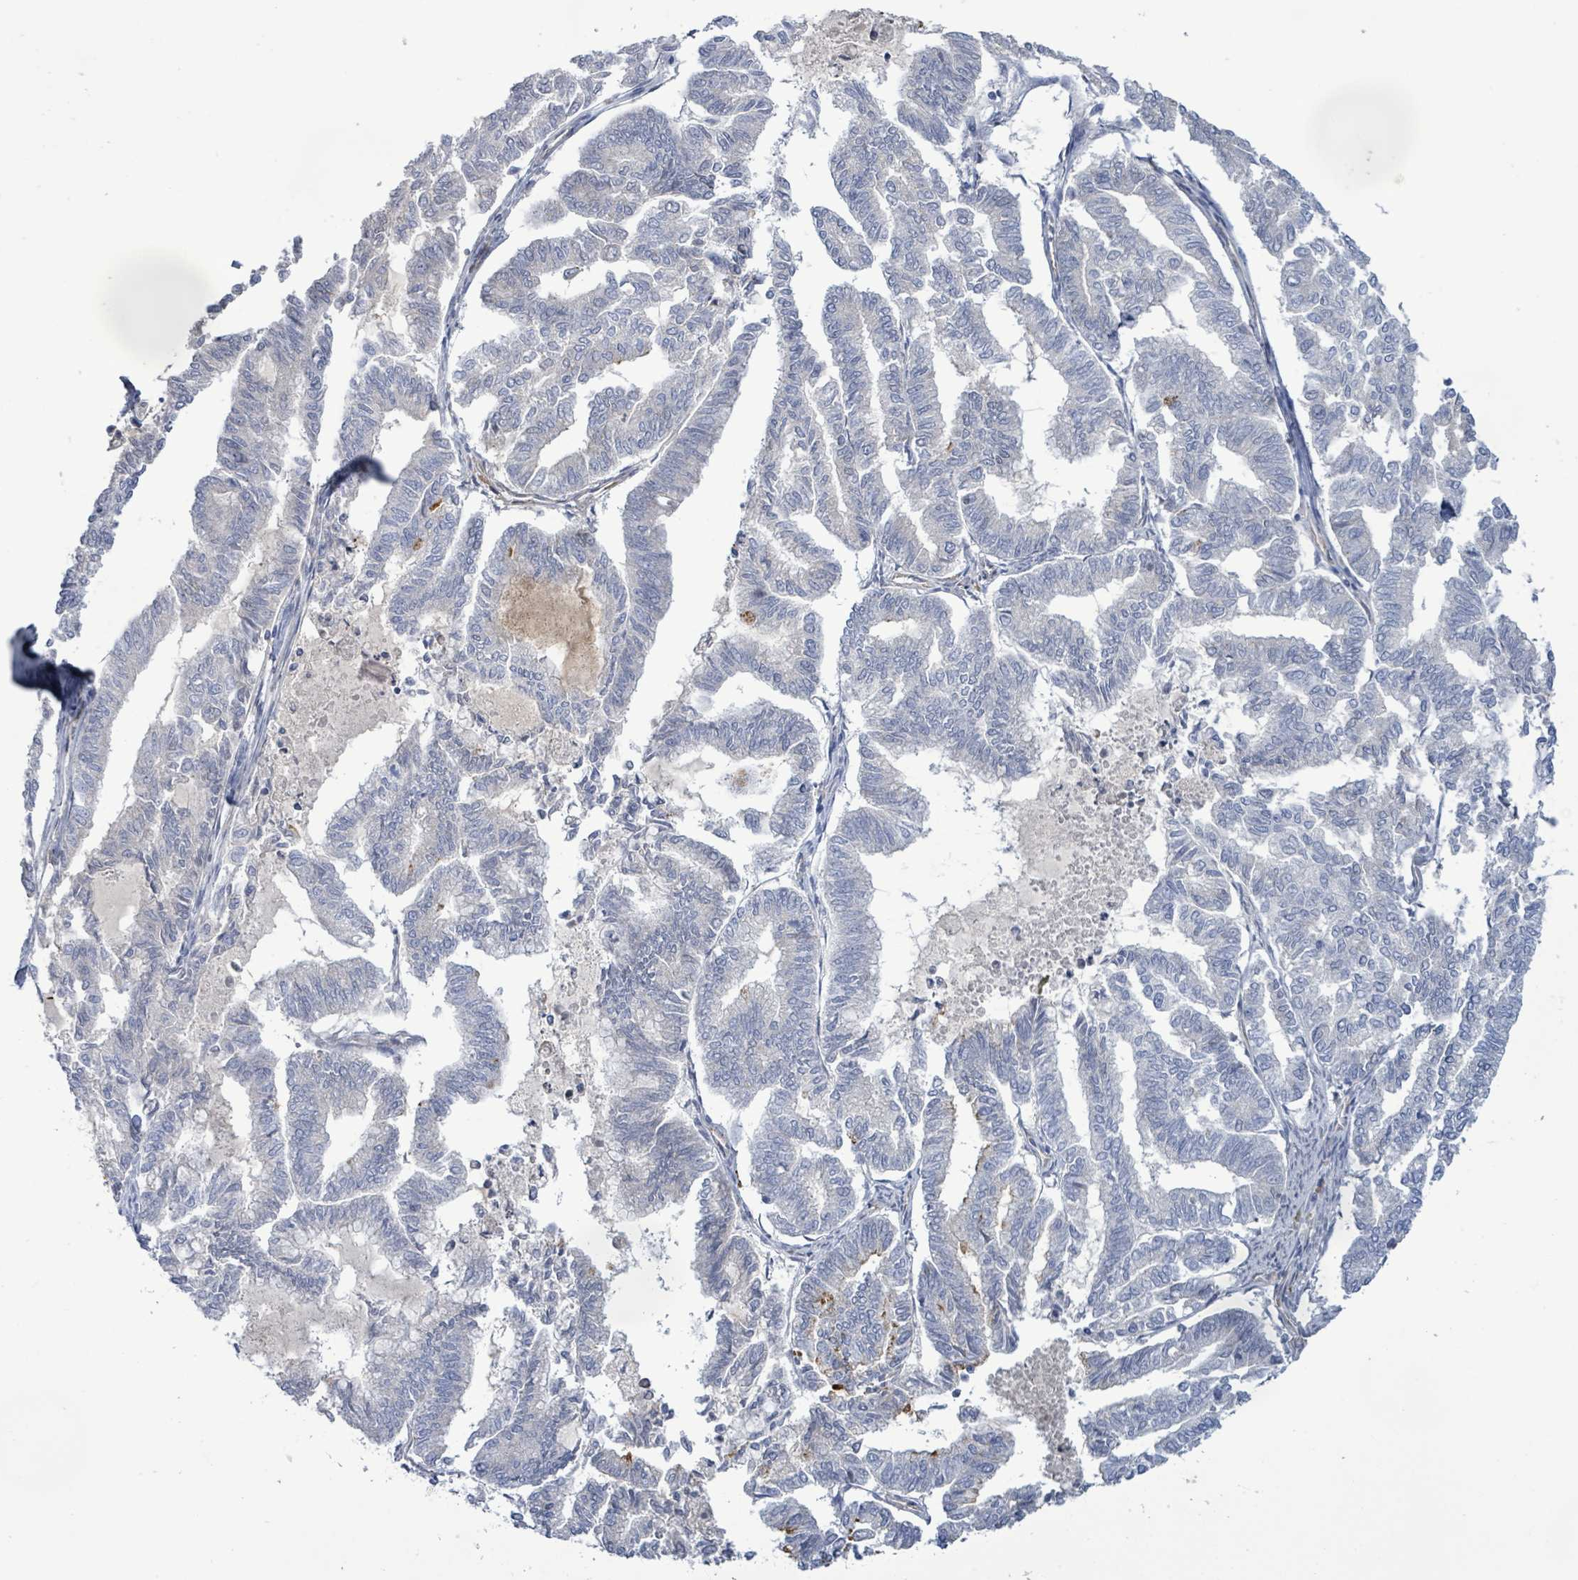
{"staining": {"intensity": "negative", "quantity": "none", "location": "none"}, "tissue": "endometrial cancer", "cell_type": "Tumor cells", "image_type": "cancer", "snomed": [{"axis": "morphology", "description": "Adenocarcinoma, NOS"}, {"axis": "topography", "description": "Endometrium"}], "caption": "Endometrial cancer (adenocarcinoma) stained for a protein using immunohistochemistry (IHC) exhibits no staining tumor cells.", "gene": "SLIT3", "patient": {"sex": "female", "age": 79}}